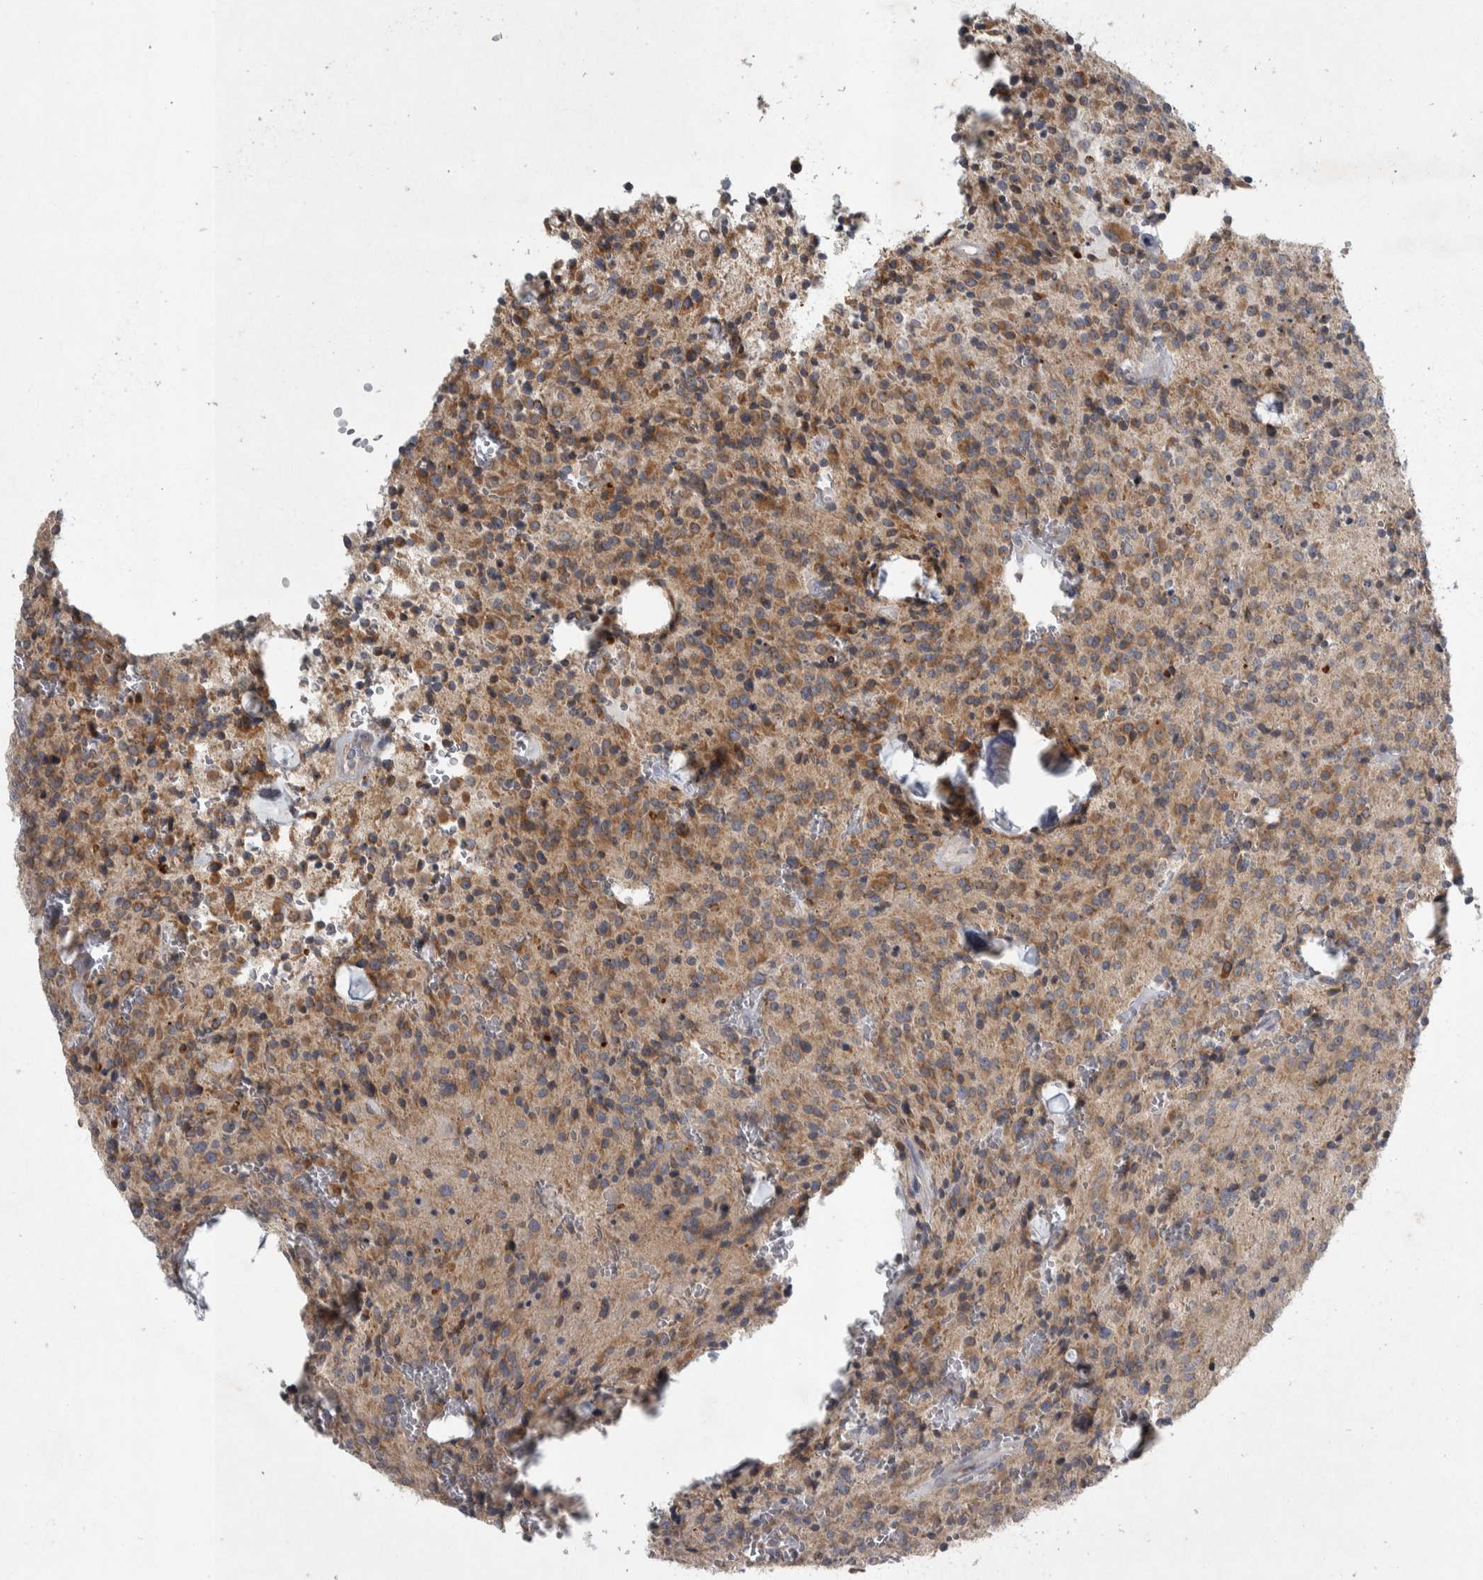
{"staining": {"intensity": "moderate", "quantity": ">75%", "location": "cytoplasmic/membranous"}, "tissue": "glioma", "cell_type": "Tumor cells", "image_type": "cancer", "snomed": [{"axis": "morphology", "description": "Glioma, malignant, Low grade"}, {"axis": "topography", "description": "Brain"}], "caption": "Glioma stained with DAB (3,3'-diaminobenzidine) immunohistochemistry (IHC) exhibits medium levels of moderate cytoplasmic/membranous staining in about >75% of tumor cells.", "gene": "SIGMAR1", "patient": {"sex": "male", "age": 58}}